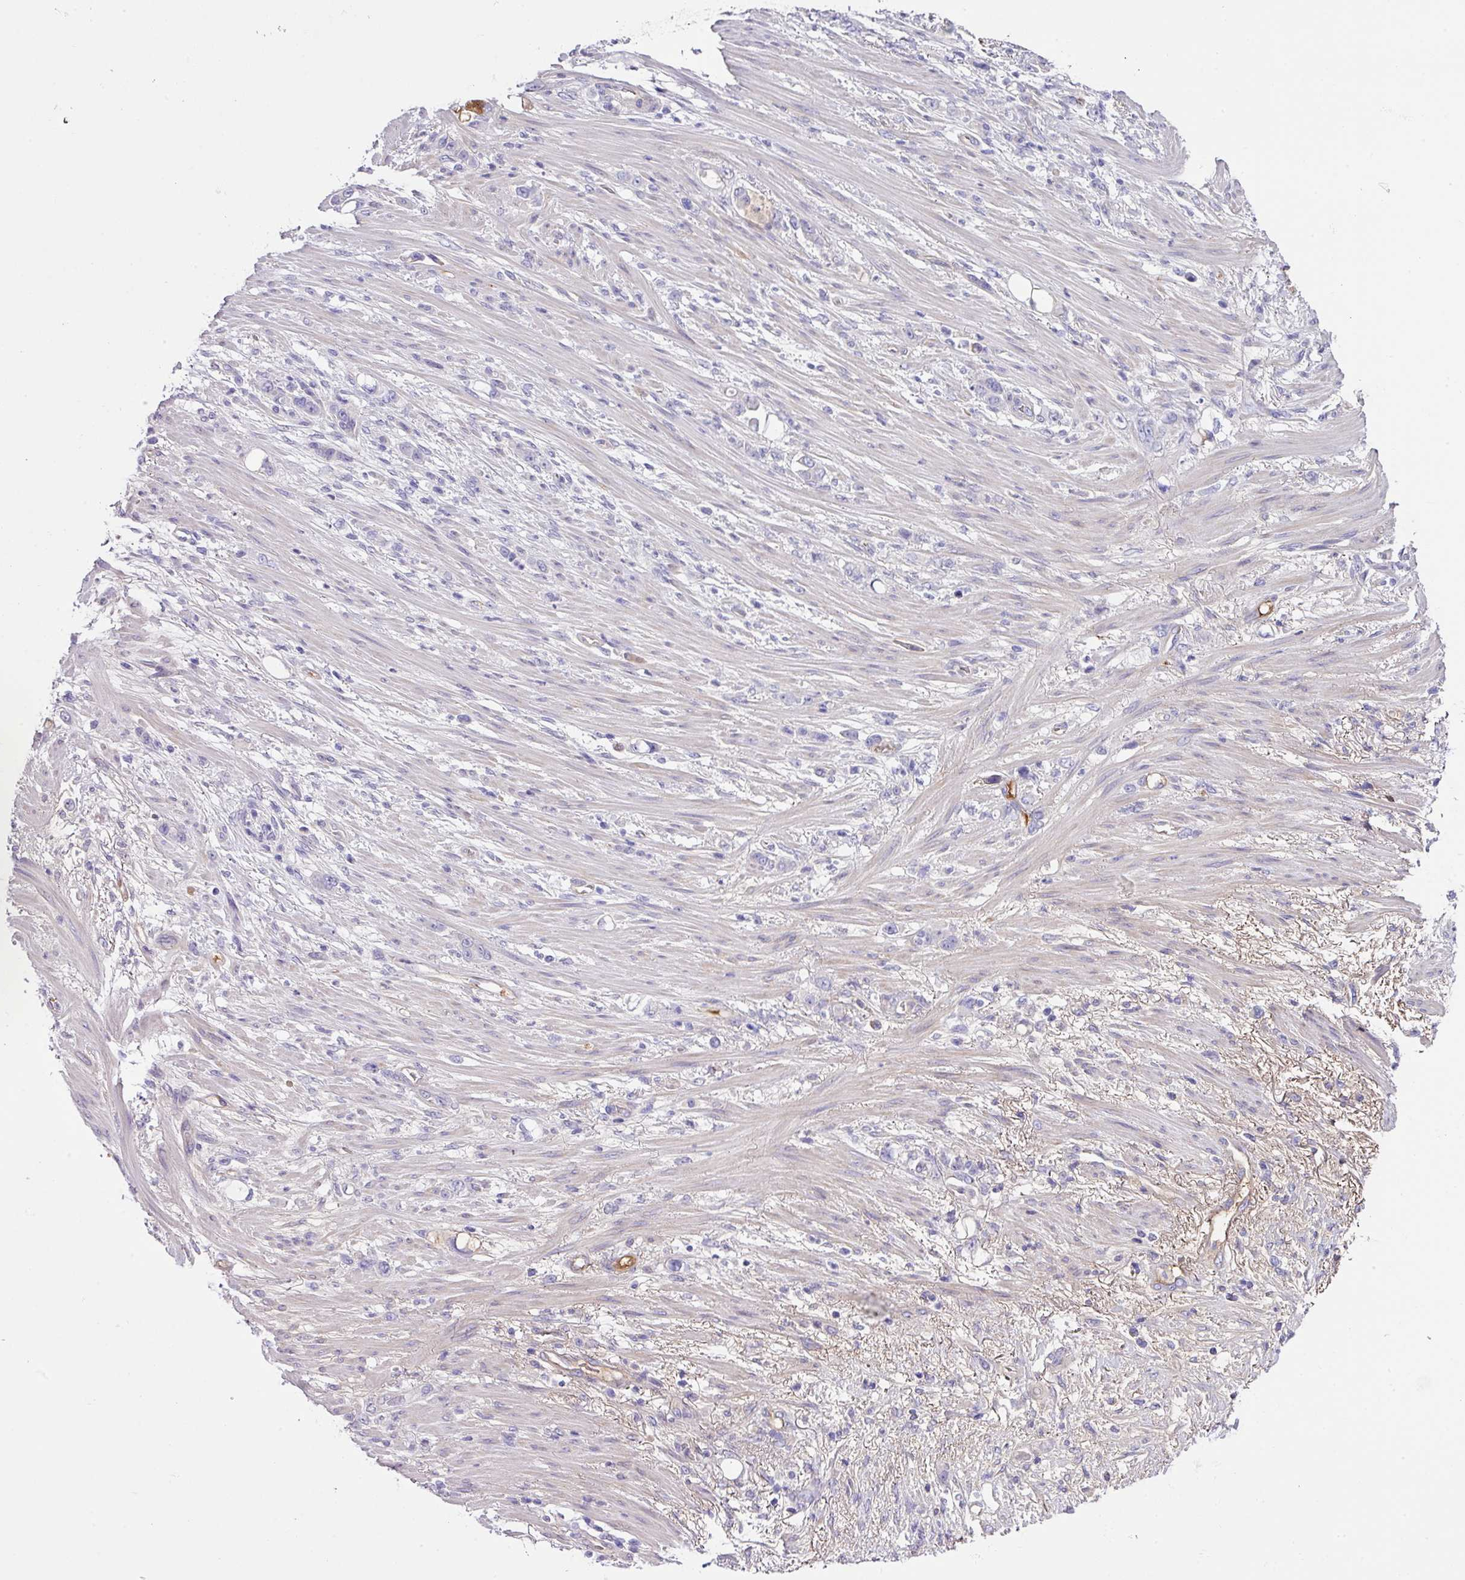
{"staining": {"intensity": "negative", "quantity": "none", "location": "none"}, "tissue": "stomach cancer", "cell_type": "Tumor cells", "image_type": "cancer", "snomed": [{"axis": "morphology", "description": "Normal tissue, NOS"}, {"axis": "morphology", "description": "Adenocarcinoma, NOS"}, {"axis": "topography", "description": "Stomach"}], "caption": "IHC of human stomach adenocarcinoma exhibits no staining in tumor cells. (Immunohistochemistry, brightfield microscopy, high magnification).", "gene": "DNAL1", "patient": {"sex": "female", "age": 79}}